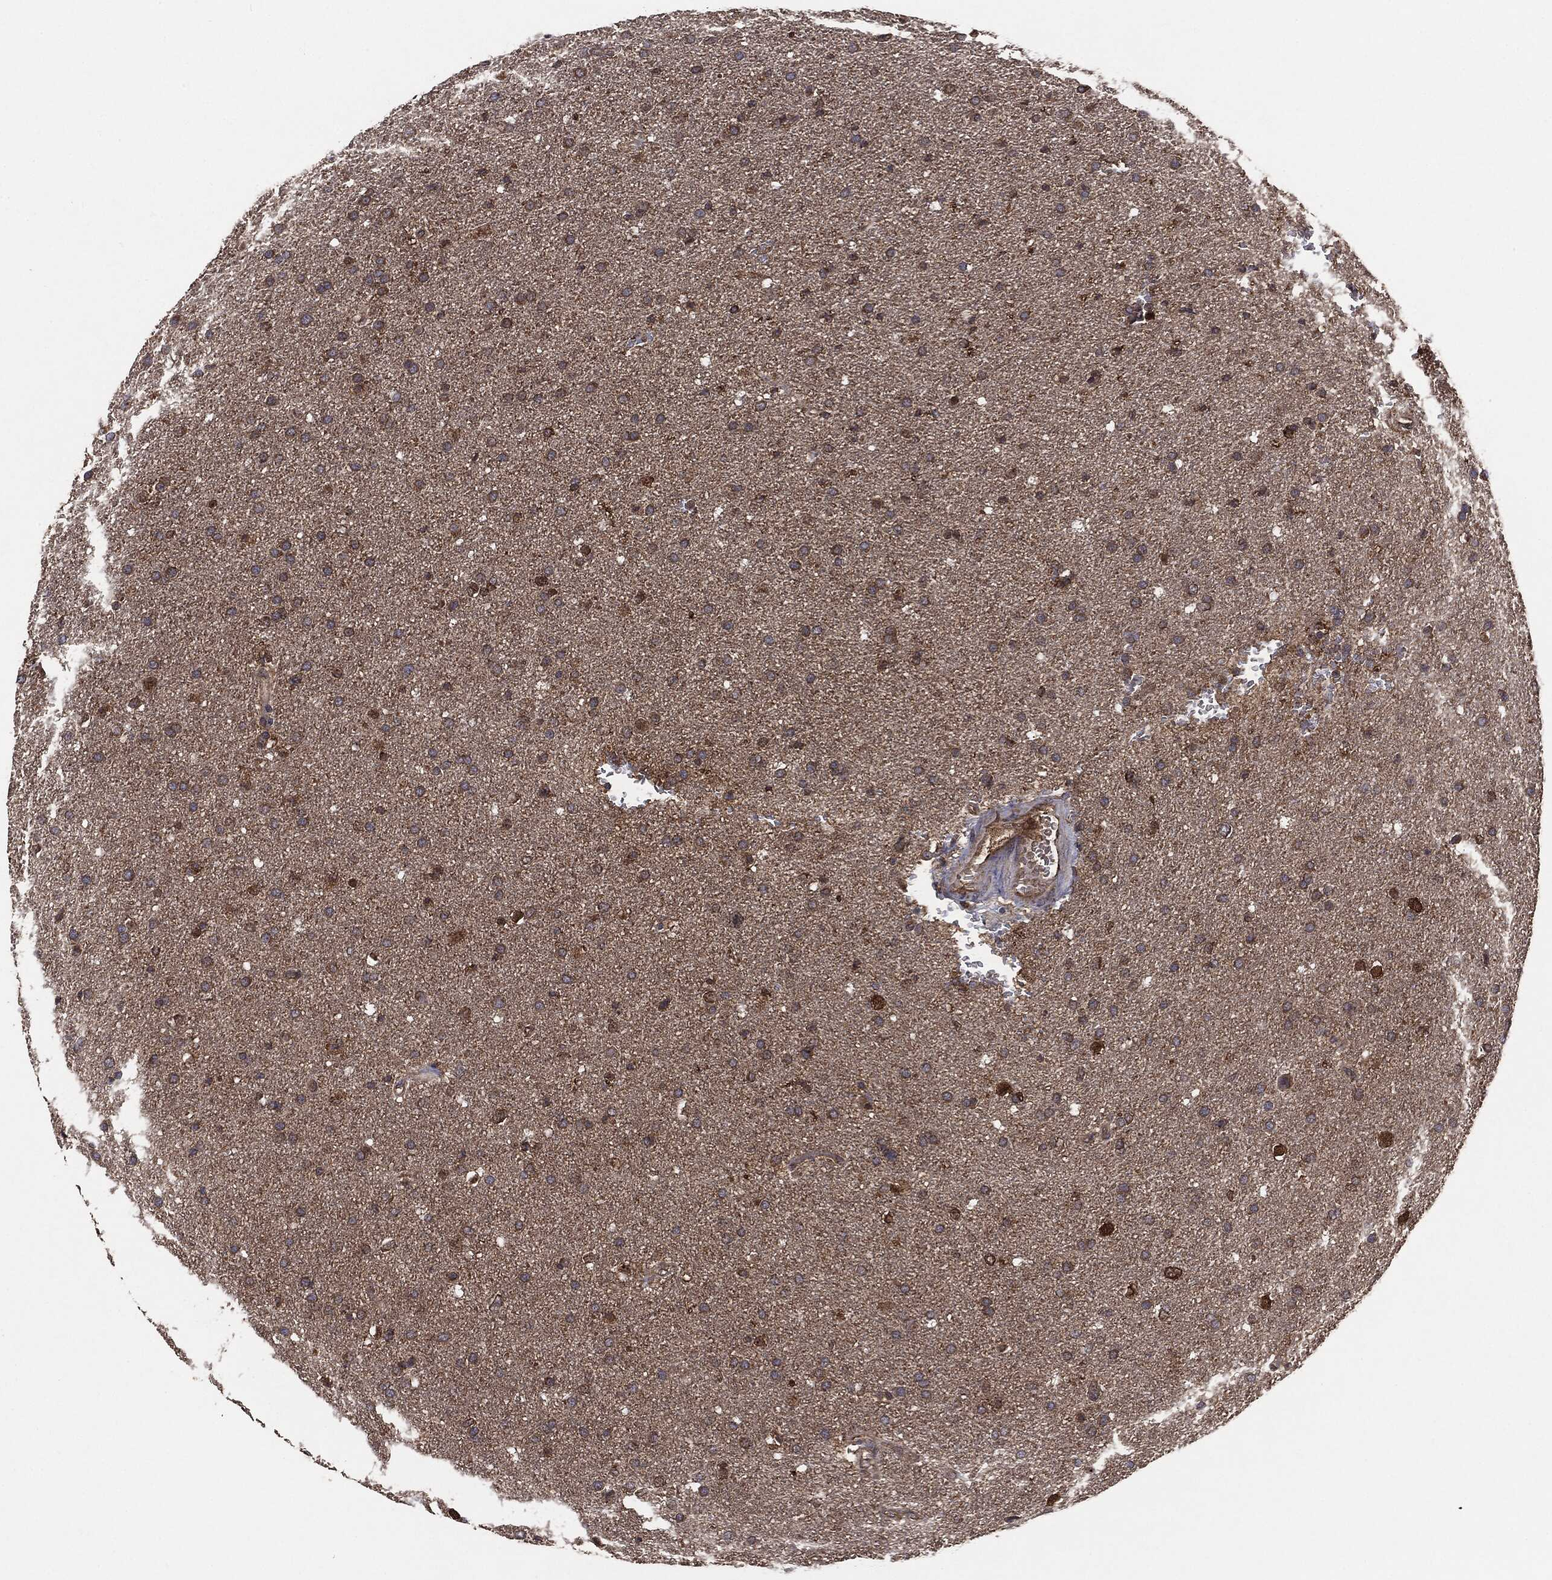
{"staining": {"intensity": "moderate", "quantity": "25%-75%", "location": "cytoplasmic/membranous"}, "tissue": "glioma", "cell_type": "Tumor cells", "image_type": "cancer", "snomed": [{"axis": "morphology", "description": "Glioma, malignant, Low grade"}, {"axis": "topography", "description": "Brain"}], "caption": "Brown immunohistochemical staining in human low-grade glioma (malignant) exhibits moderate cytoplasmic/membranous positivity in about 25%-75% of tumor cells. (Brightfield microscopy of DAB IHC at high magnification).", "gene": "NME1", "patient": {"sex": "female", "age": 37}}